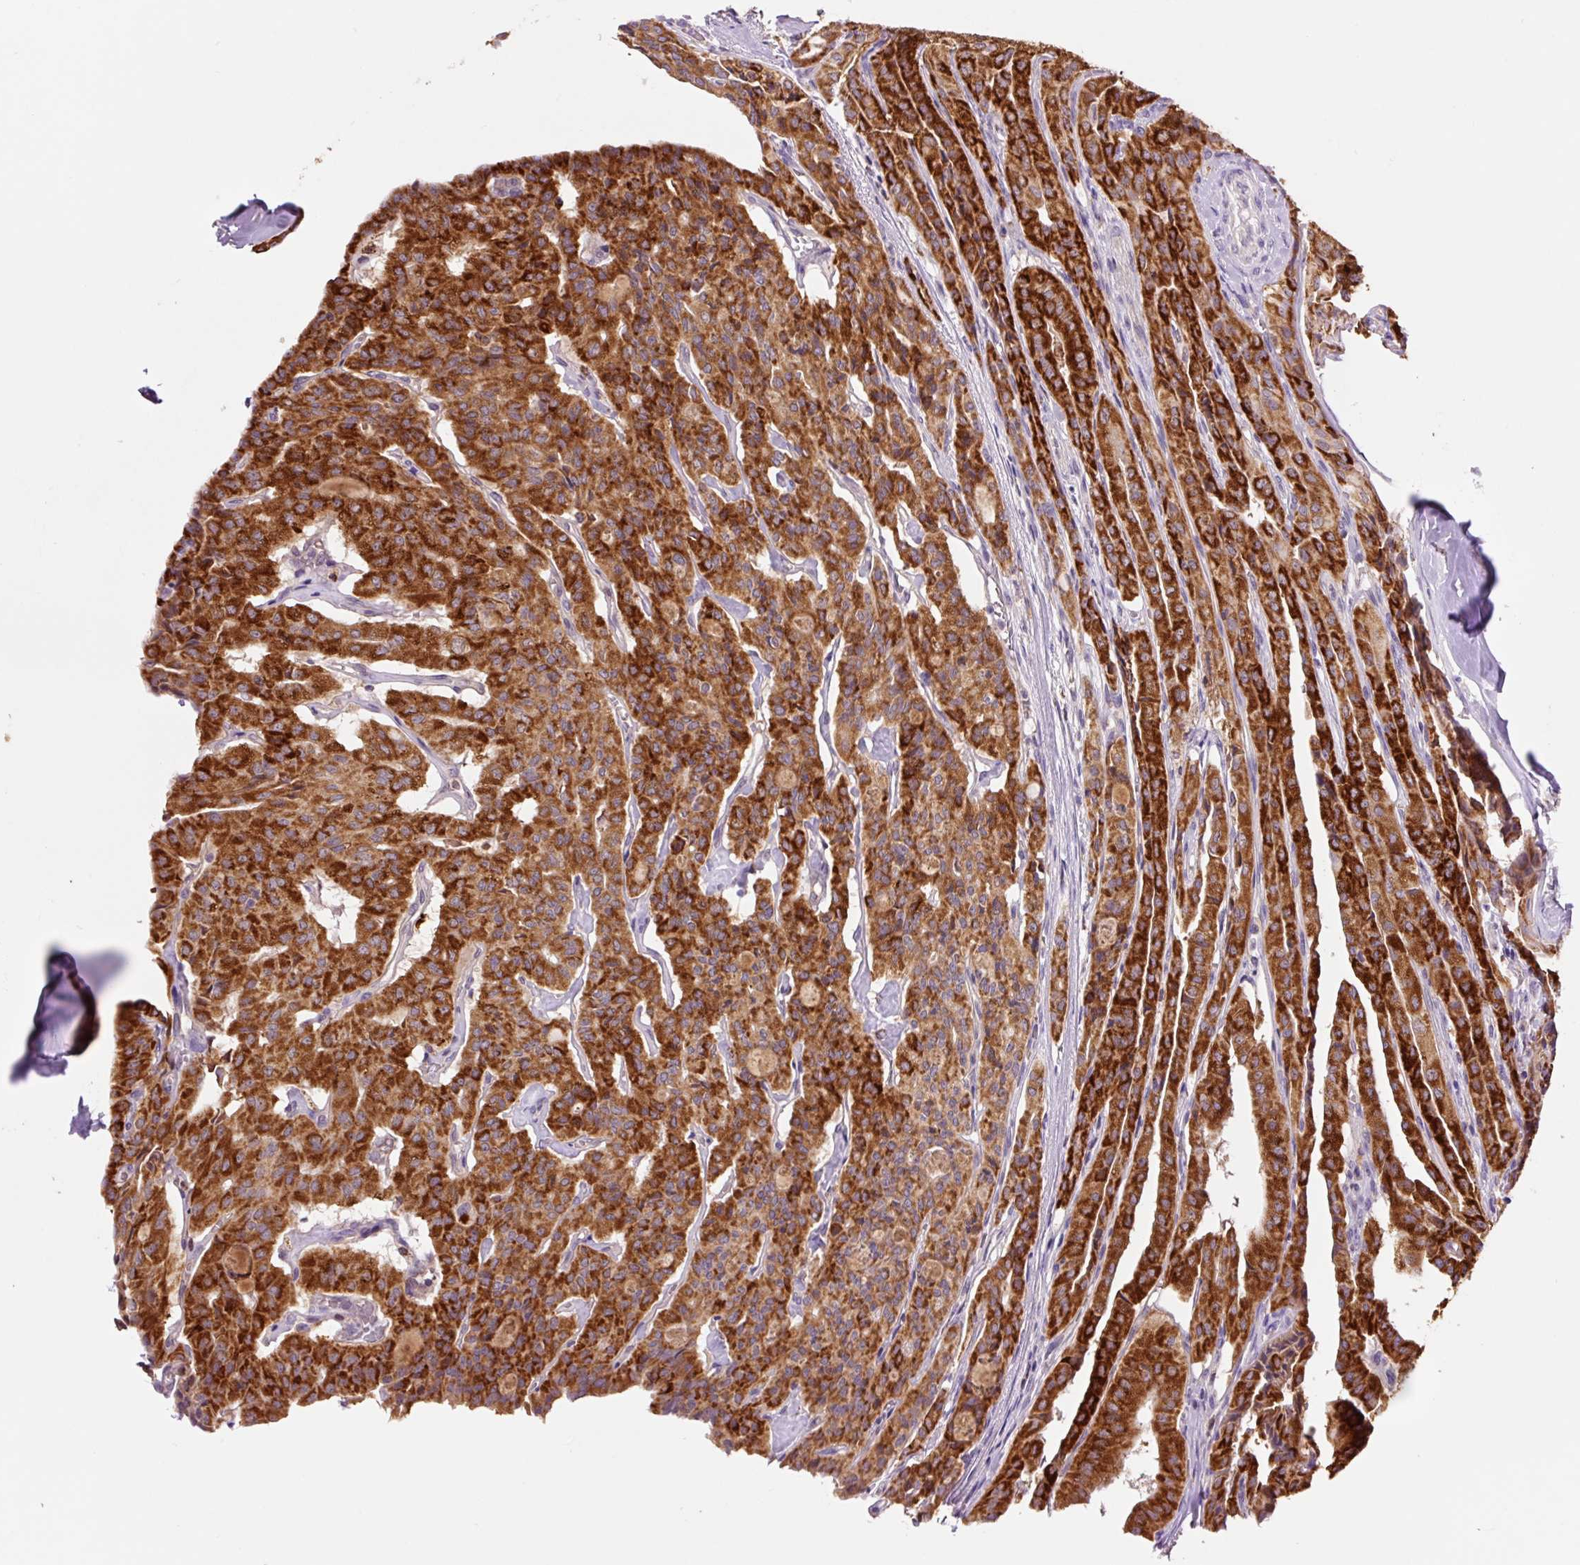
{"staining": {"intensity": "strong", "quantity": ">75%", "location": "cytoplasmic/membranous"}, "tissue": "thyroid cancer", "cell_type": "Tumor cells", "image_type": "cancer", "snomed": [{"axis": "morphology", "description": "Papillary adenocarcinoma, NOS"}, {"axis": "topography", "description": "Thyroid gland"}], "caption": "Protein staining shows strong cytoplasmic/membranous staining in approximately >75% of tumor cells in thyroid cancer.", "gene": "PCK2", "patient": {"sex": "female", "age": 59}}